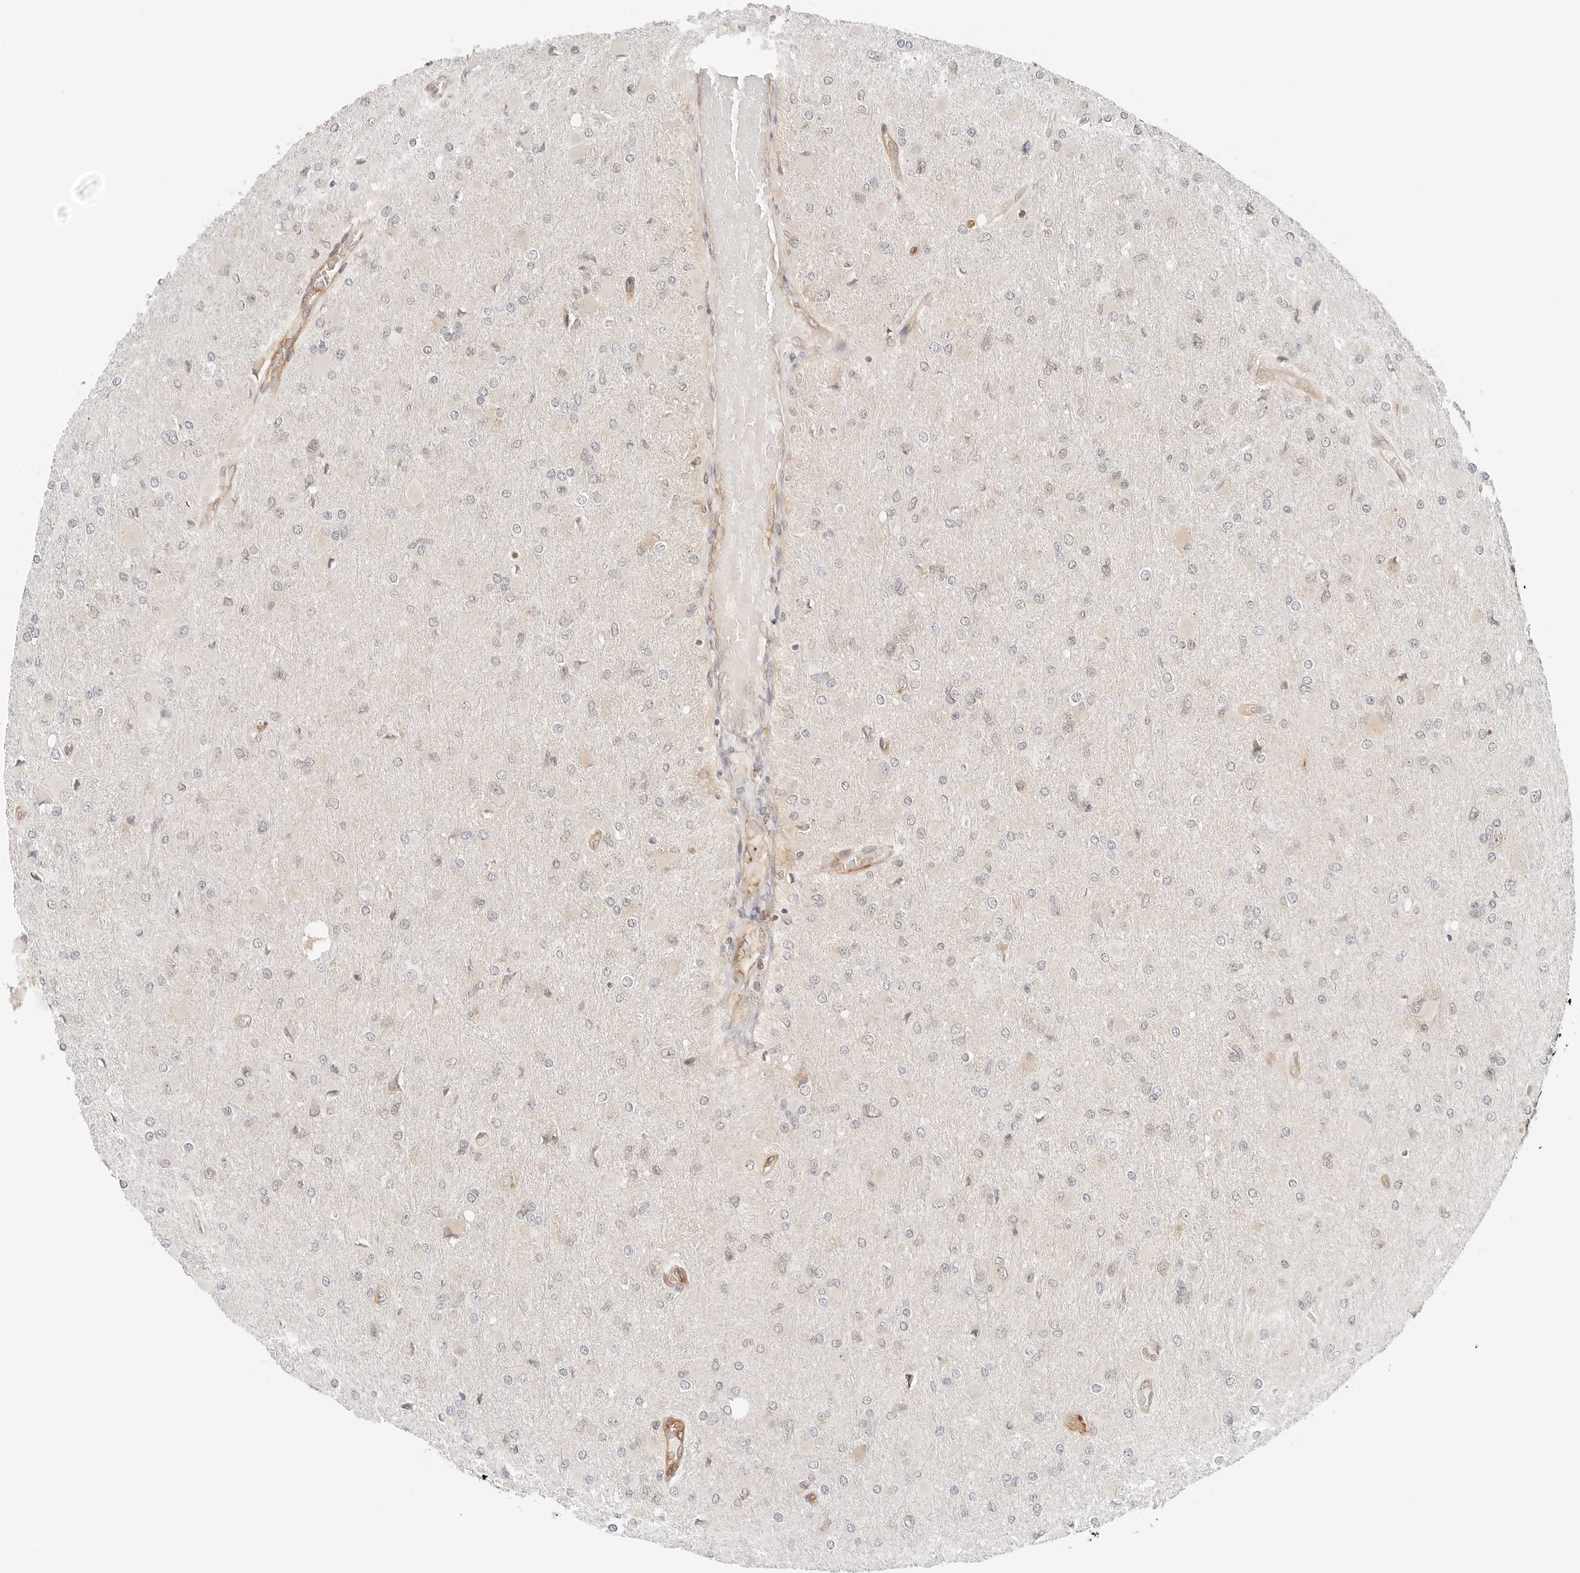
{"staining": {"intensity": "negative", "quantity": "none", "location": "none"}, "tissue": "glioma", "cell_type": "Tumor cells", "image_type": "cancer", "snomed": [{"axis": "morphology", "description": "Glioma, malignant, High grade"}, {"axis": "topography", "description": "Cerebral cortex"}], "caption": "A high-resolution histopathology image shows immunohistochemistry (IHC) staining of glioma, which shows no significant expression in tumor cells. (DAB (3,3'-diaminobenzidine) immunohistochemistry with hematoxylin counter stain).", "gene": "ERO1B", "patient": {"sex": "female", "age": 36}}